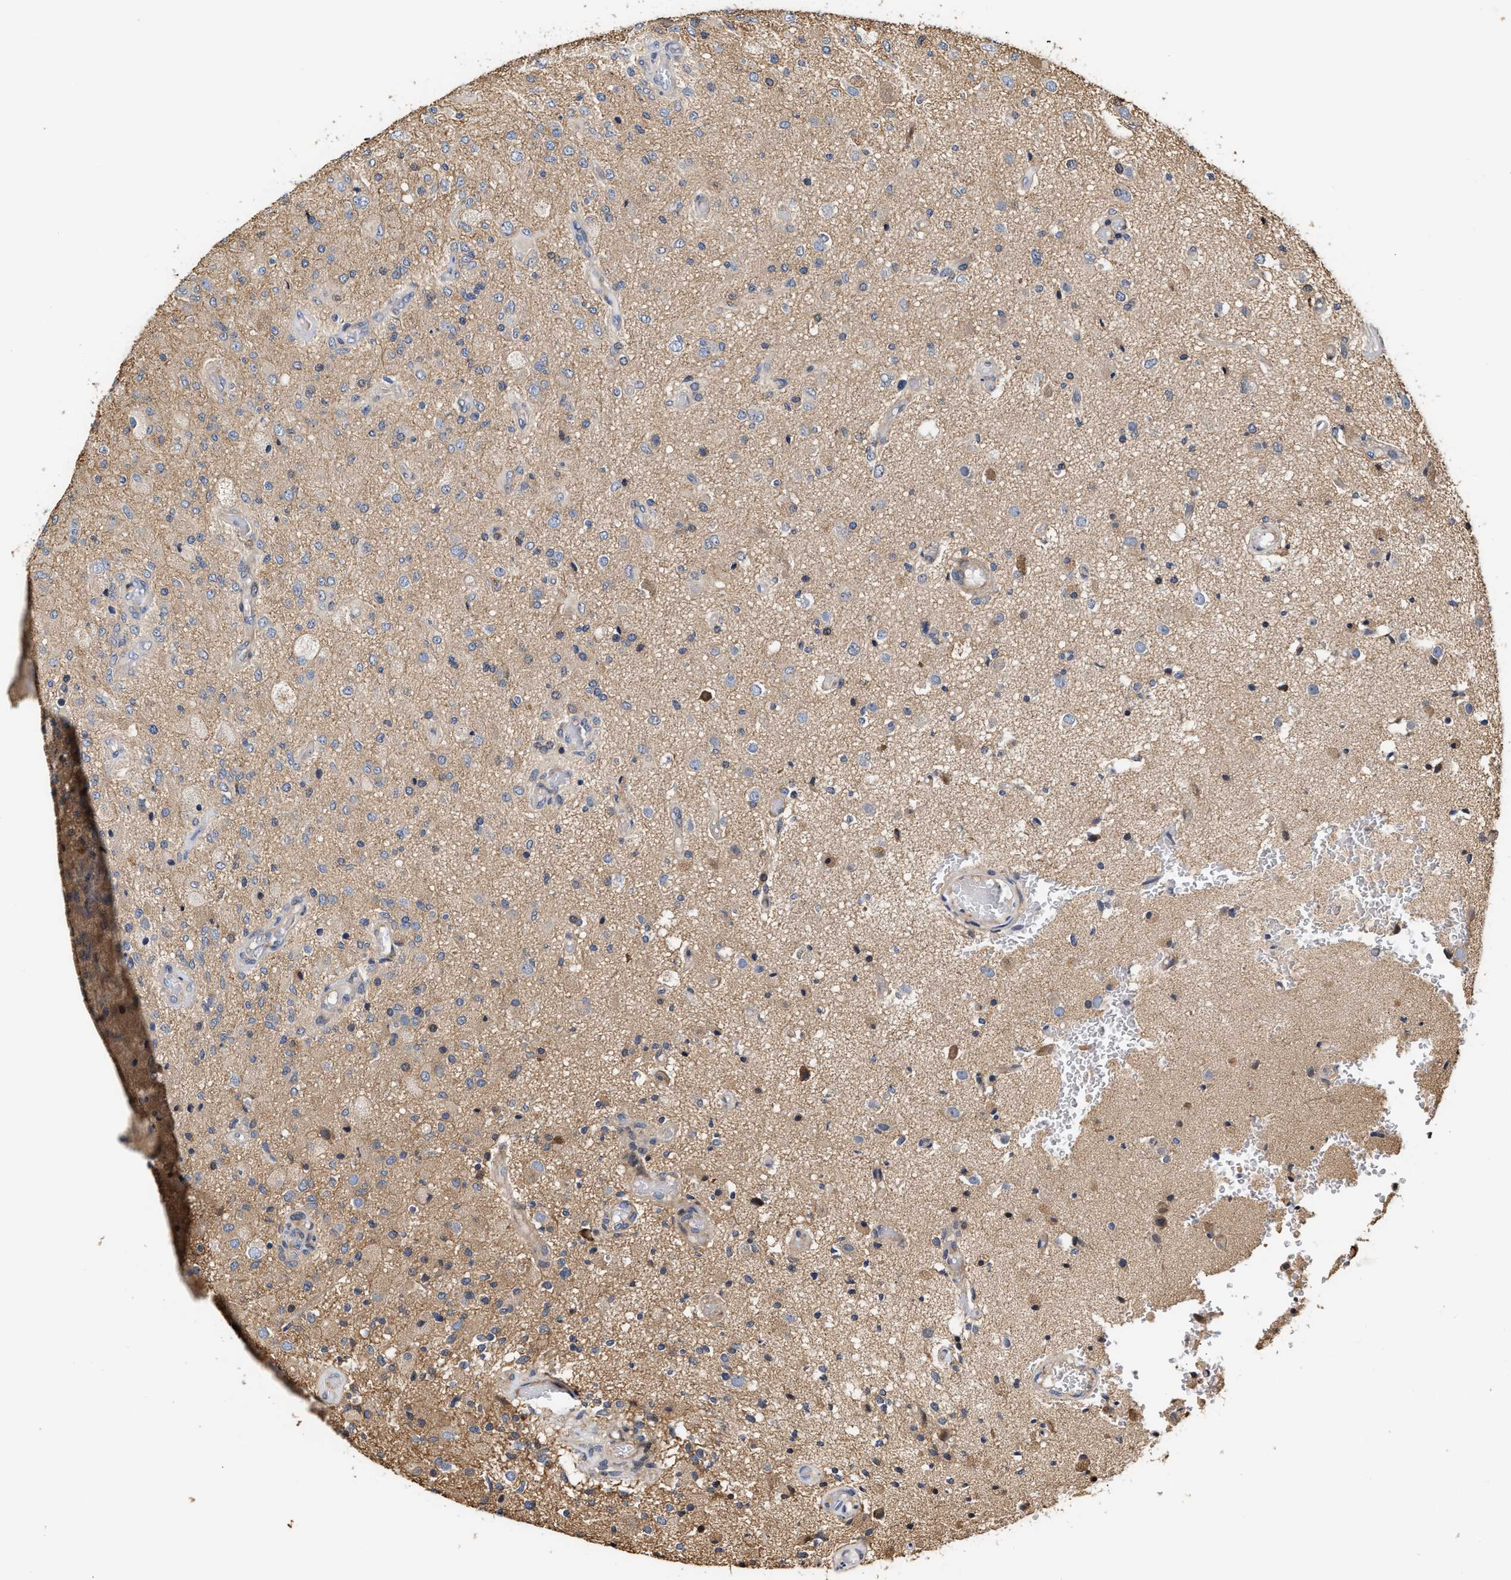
{"staining": {"intensity": "negative", "quantity": "none", "location": "none"}, "tissue": "glioma", "cell_type": "Tumor cells", "image_type": "cancer", "snomed": [{"axis": "morphology", "description": "Normal tissue, NOS"}, {"axis": "morphology", "description": "Glioma, malignant, High grade"}, {"axis": "topography", "description": "Cerebral cortex"}], "caption": "Tumor cells show no significant protein positivity in glioma.", "gene": "CLIP2", "patient": {"sex": "male", "age": 77}}